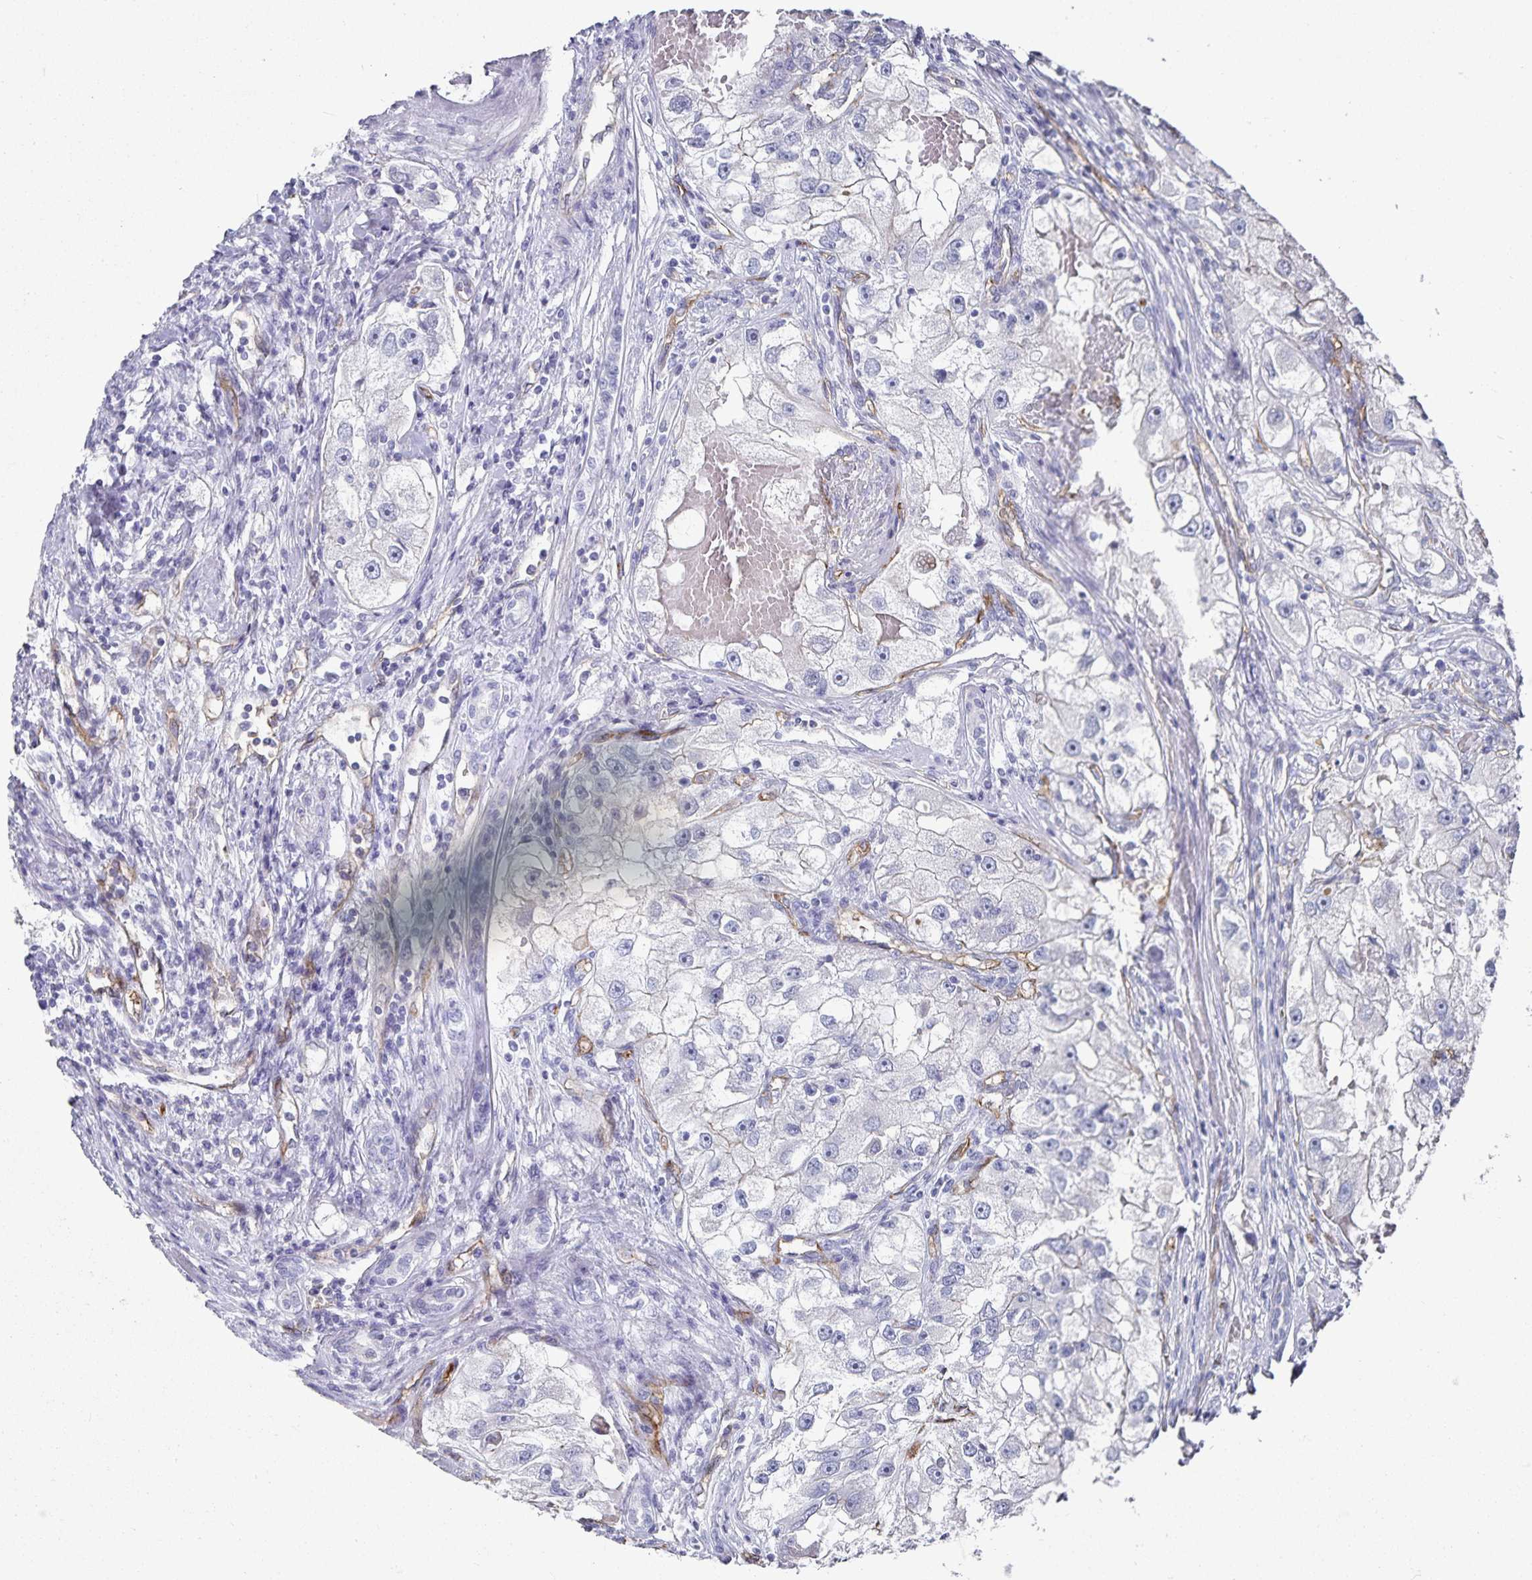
{"staining": {"intensity": "negative", "quantity": "none", "location": "none"}, "tissue": "renal cancer", "cell_type": "Tumor cells", "image_type": "cancer", "snomed": [{"axis": "morphology", "description": "Adenocarcinoma, NOS"}, {"axis": "topography", "description": "Kidney"}], "caption": "Renal cancer (adenocarcinoma) was stained to show a protein in brown. There is no significant staining in tumor cells.", "gene": "PODXL", "patient": {"sex": "male", "age": 63}}